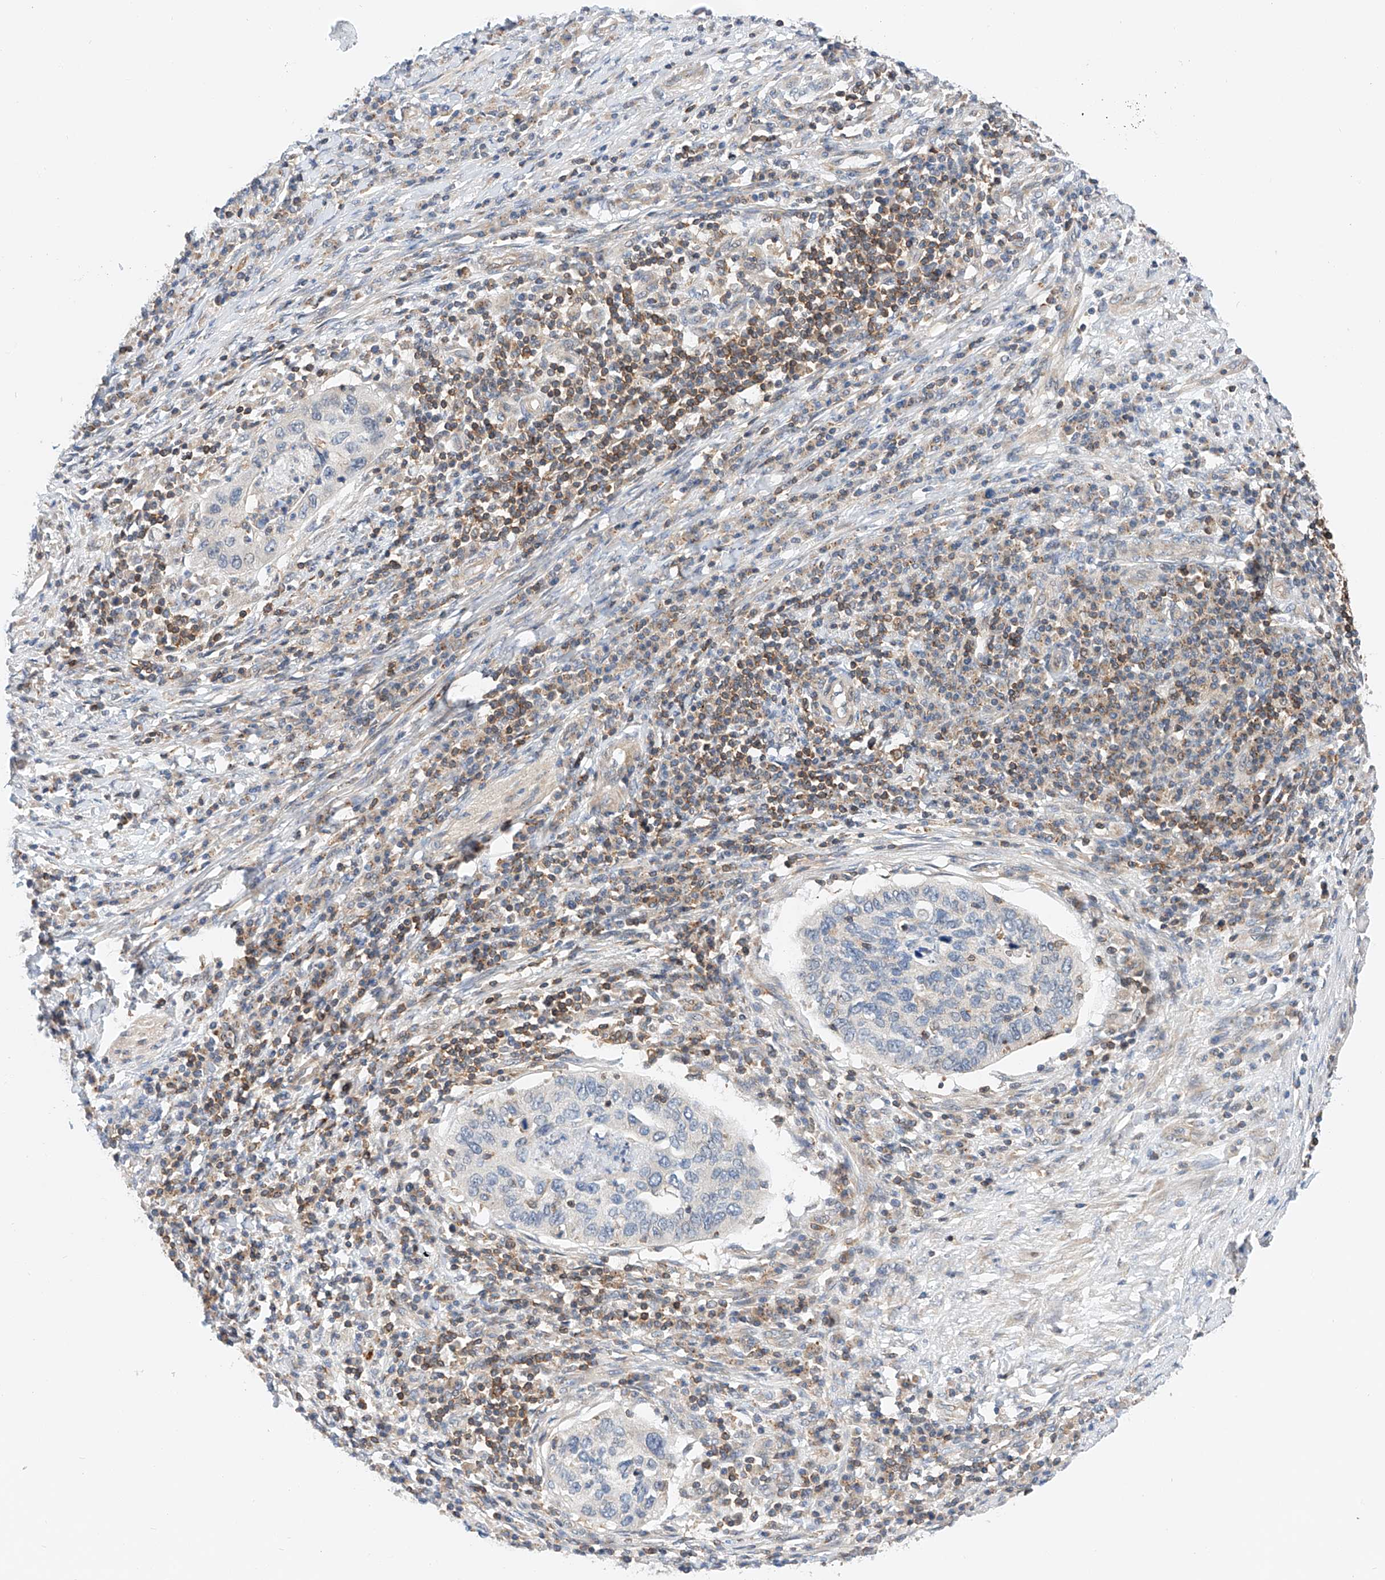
{"staining": {"intensity": "negative", "quantity": "none", "location": "none"}, "tissue": "cervical cancer", "cell_type": "Tumor cells", "image_type": "cancer", "snomed": [{"axis": "morphology", "description": "Squamous cell carcinoma, NOS"}, {"axis": "topography", "description": "Cervix"}], "caption": "Immunohistochemistry micrograph of human squamous cell carcinoma (cervical) stained for a protein (brown), which displays no expression in tumor cells.", "gene": "MFN2", "patient": {"sex": "female", "age": 38}}